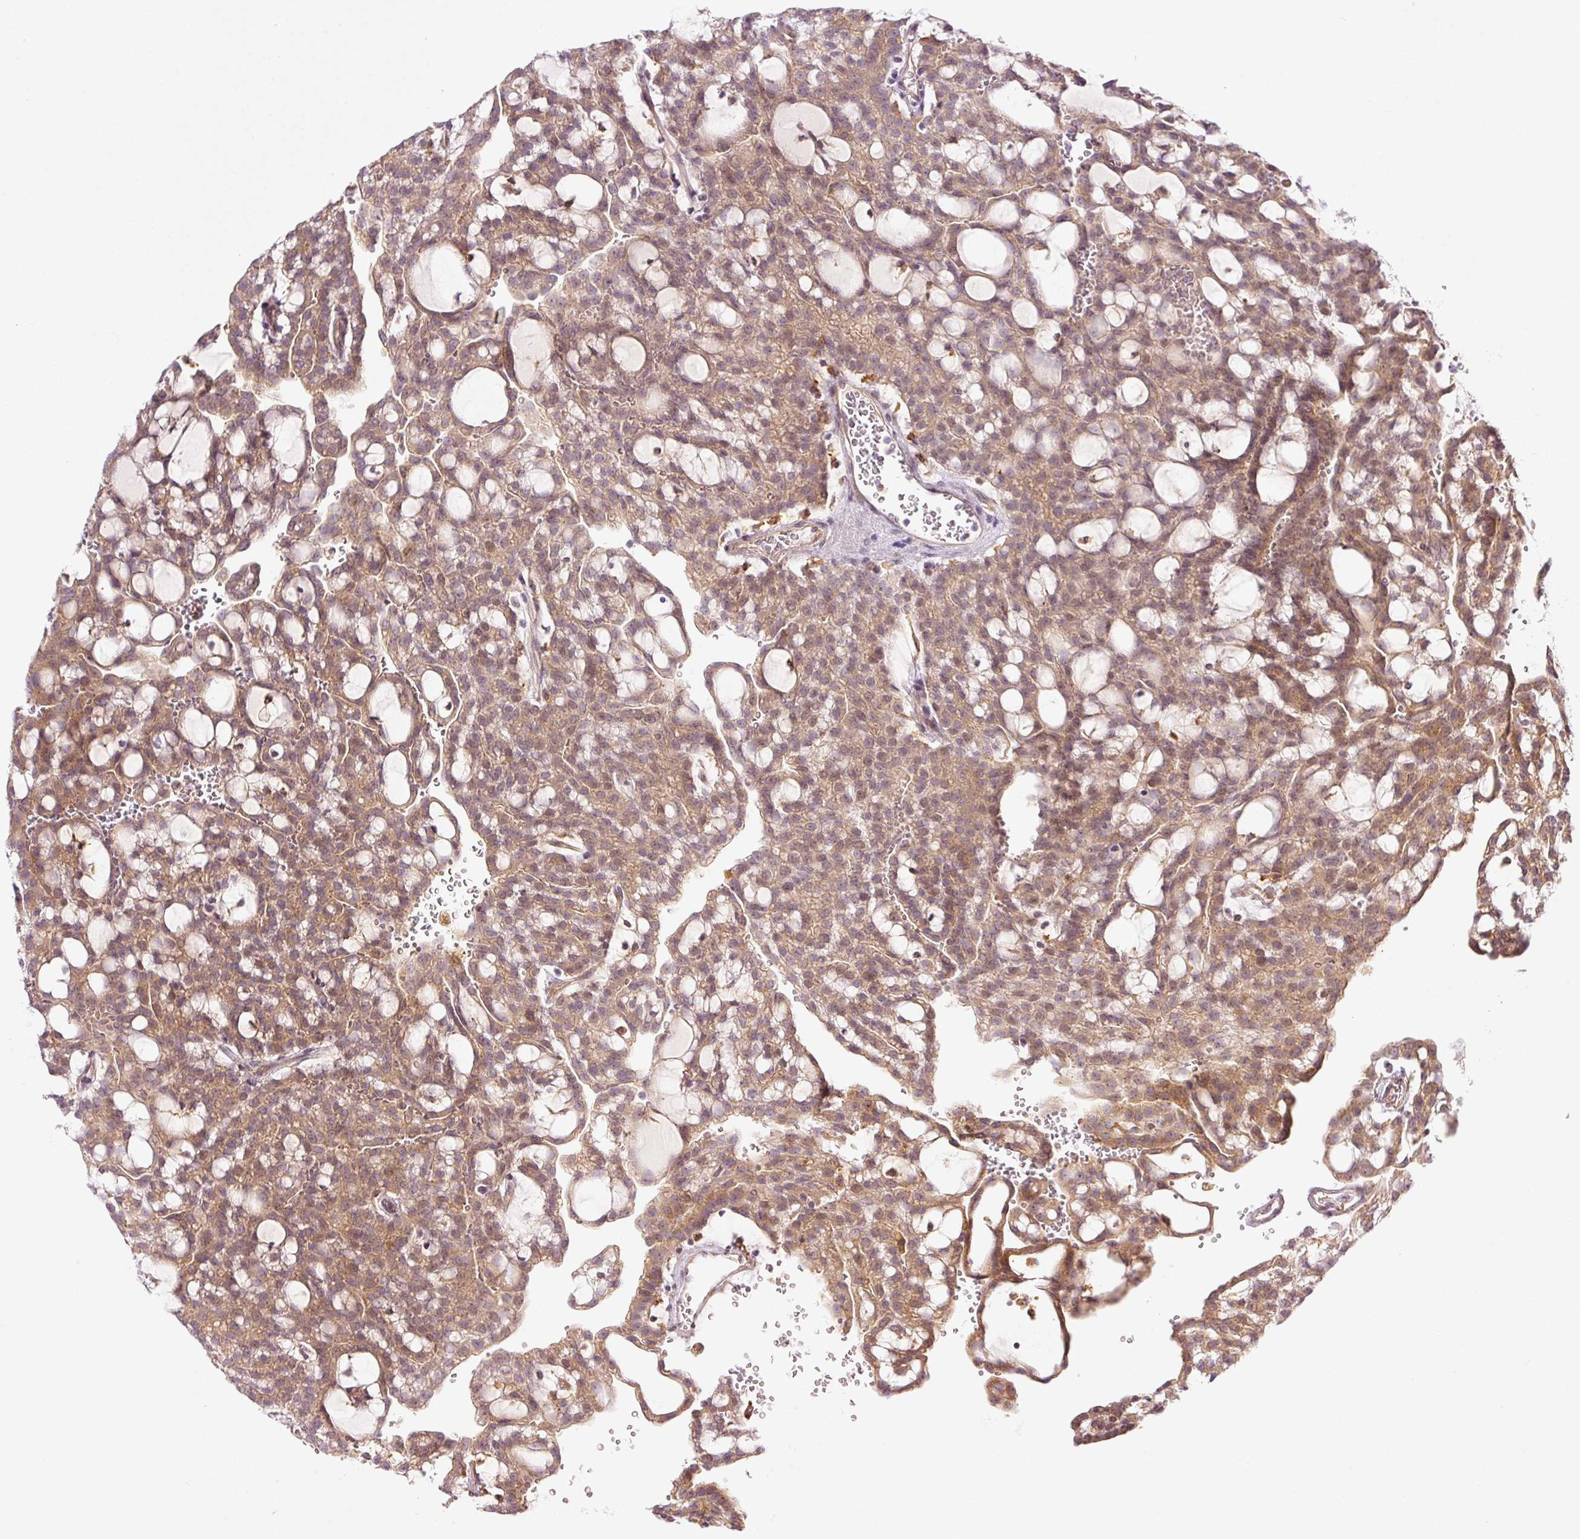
{"staining": {"intensity": "moderate", "quantity": ">75%", "location": "cytoplasmic/membranous,nuclear"}, "tissue": "renal cancer", "cell_type": "Tumor cells", "image_type": "cancer", "snomed": [{"axis": "morphology", "description": "Adenocarcinoma, NOS"}, {"axis": "topography", "description": "Kidney"}], "caption": "IHC image of neoplastic tissue: human adenocarcinoma (renal) stained using immunohistochemistry shows medium levels of moderate protein expression localized specifically in the cytoplasmic/membranous and nuclear of tumor cells, appearing as a cytoplasmic/membranous and nuclear brown color.", "gene": "MZT2B", "patient": {"sex": "male", "age": 63}}